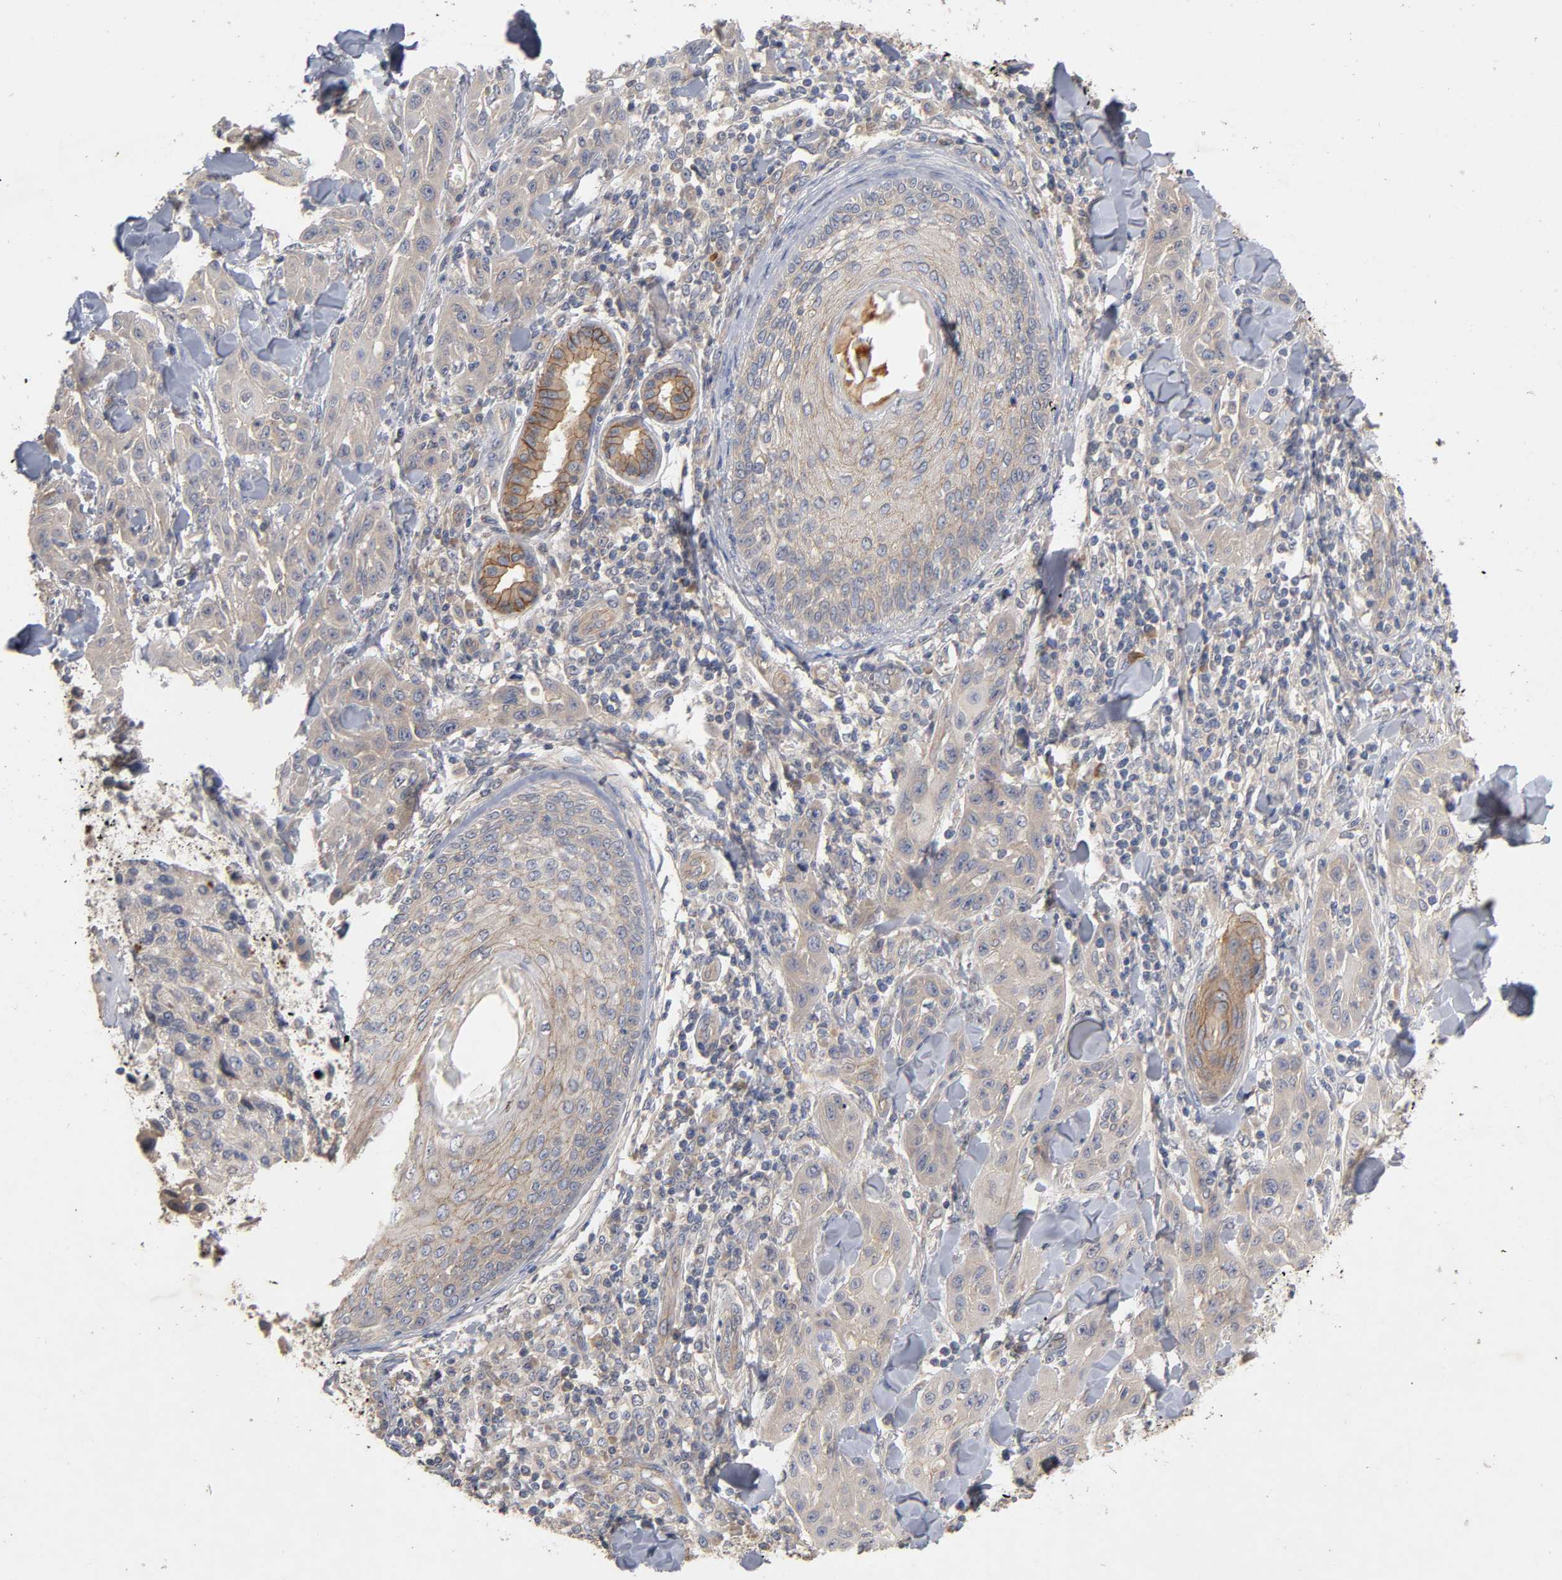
{"staining": {"intensity": "weak", "quantity": ">75%", "location": "cytoplasmic/membranous"}, "tissue": "skin cancer", "cell_type": "Tumor cells", "image_type": "cancer", "snomed": [{"axis": "morphology", "description": "Squamous cell carcinoma, NOS"}, {"axis": "topography", "description": "Skin"}], "caption": "A photomicrograph of human skin squamous cell carcinoma stained for a protein demonstrates weak cytoplasmic/membranous brown staining in tumor cells. (Brightfield microscopy of DAB IHC at high magnification).", "gene": "PDZD11", "patient": {"sex": "male", "age": 24}}